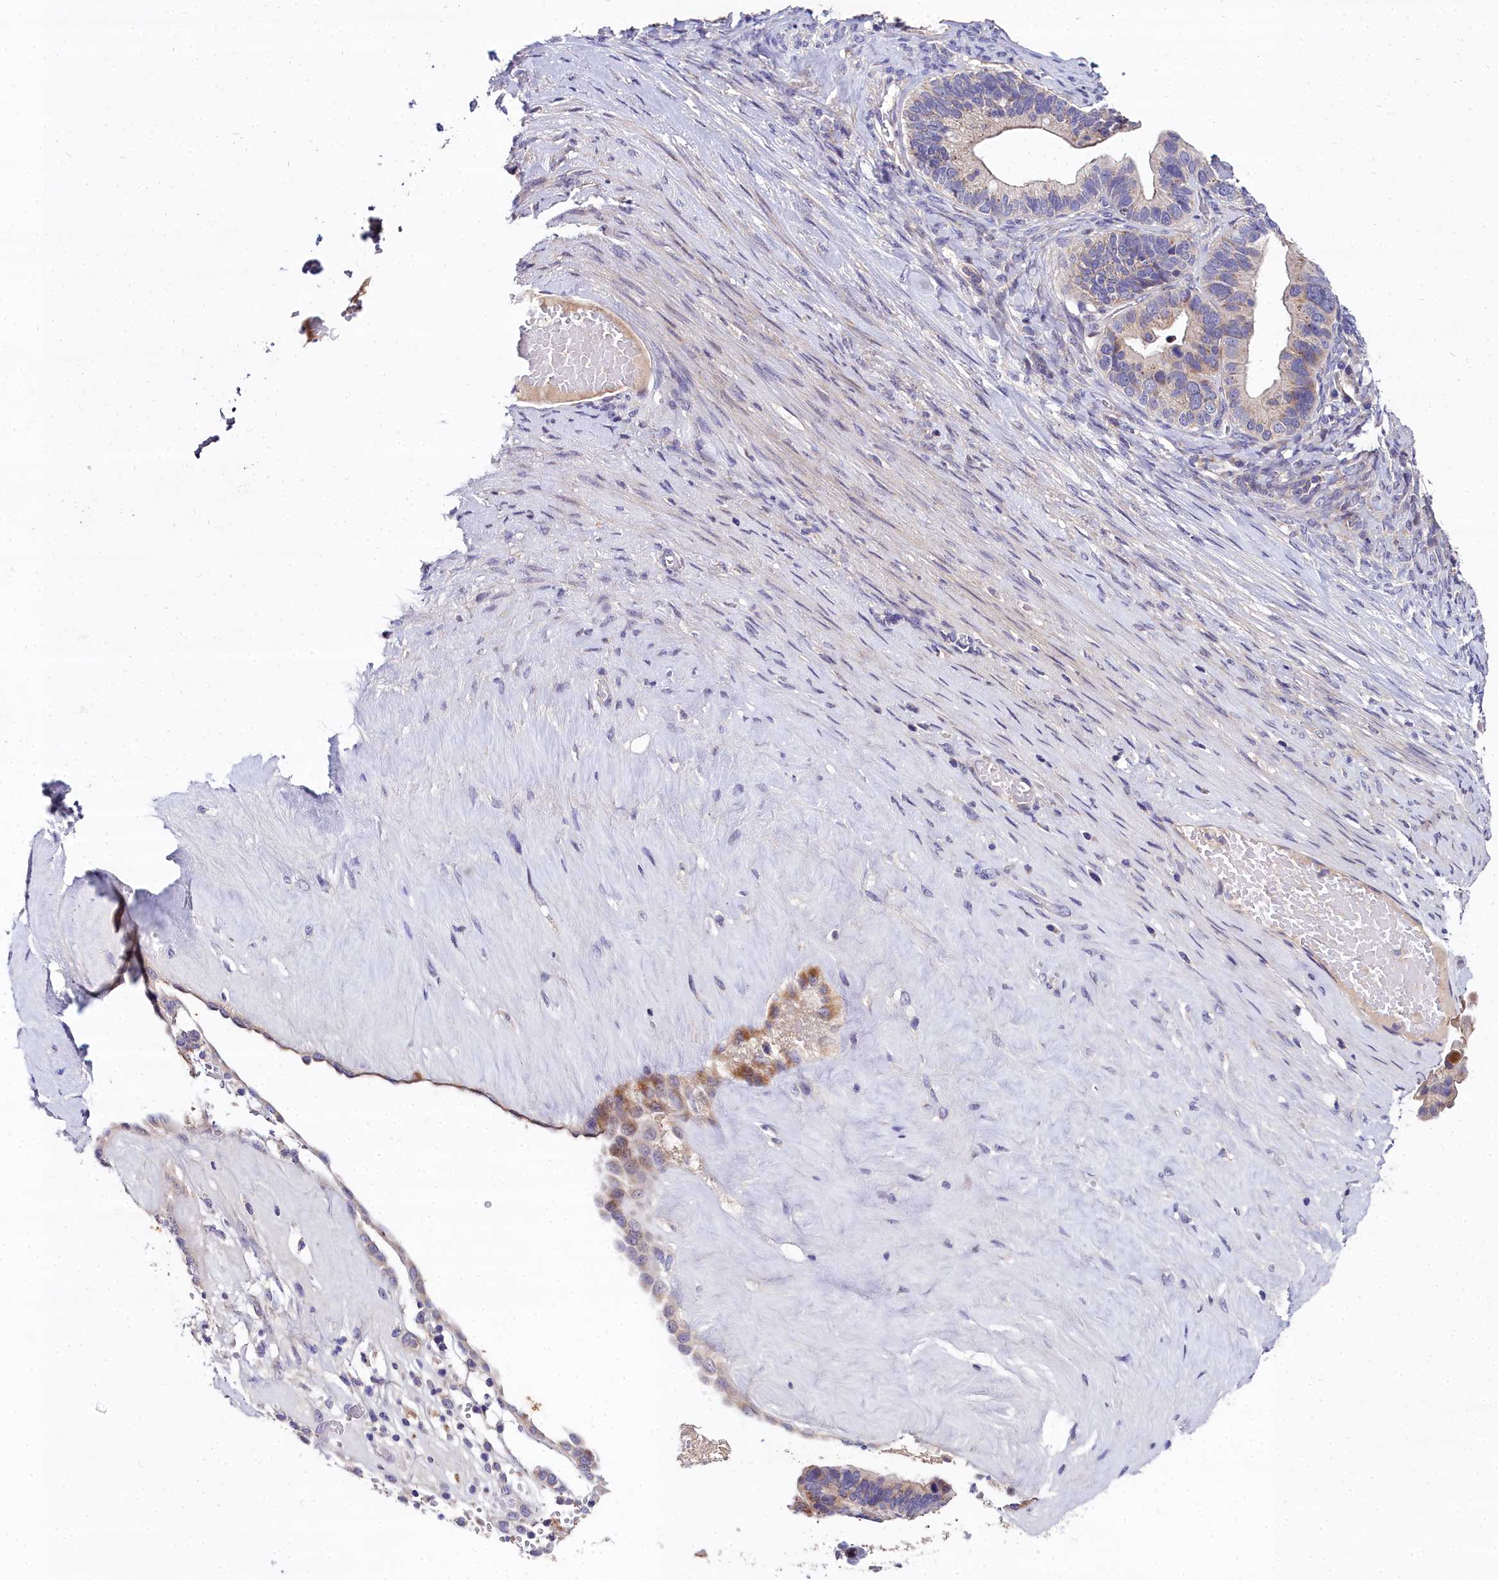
{"staining": {"intensity": "moderate", "quantity": "25%-75%", "location": "cytoplasmic/membranous"}, "tissue": "ovarian cancer", "cell_type": "Tumor cells", "image_type": "cancer", "snomed": [{"axis": "morphology", "description": "Cystadenocarcinoma, serous, NOS"}, {"axis": "topography", "description": "Ovary"}], "caption": "Protein staining exhibits moderate cytoplasmic/membranous positivity in about 25%-75% of tumor cells in ovarian serous cystadenocarcinoma.", "gene": "NT5M", "patient": {"sex": "female", "age": 56}}